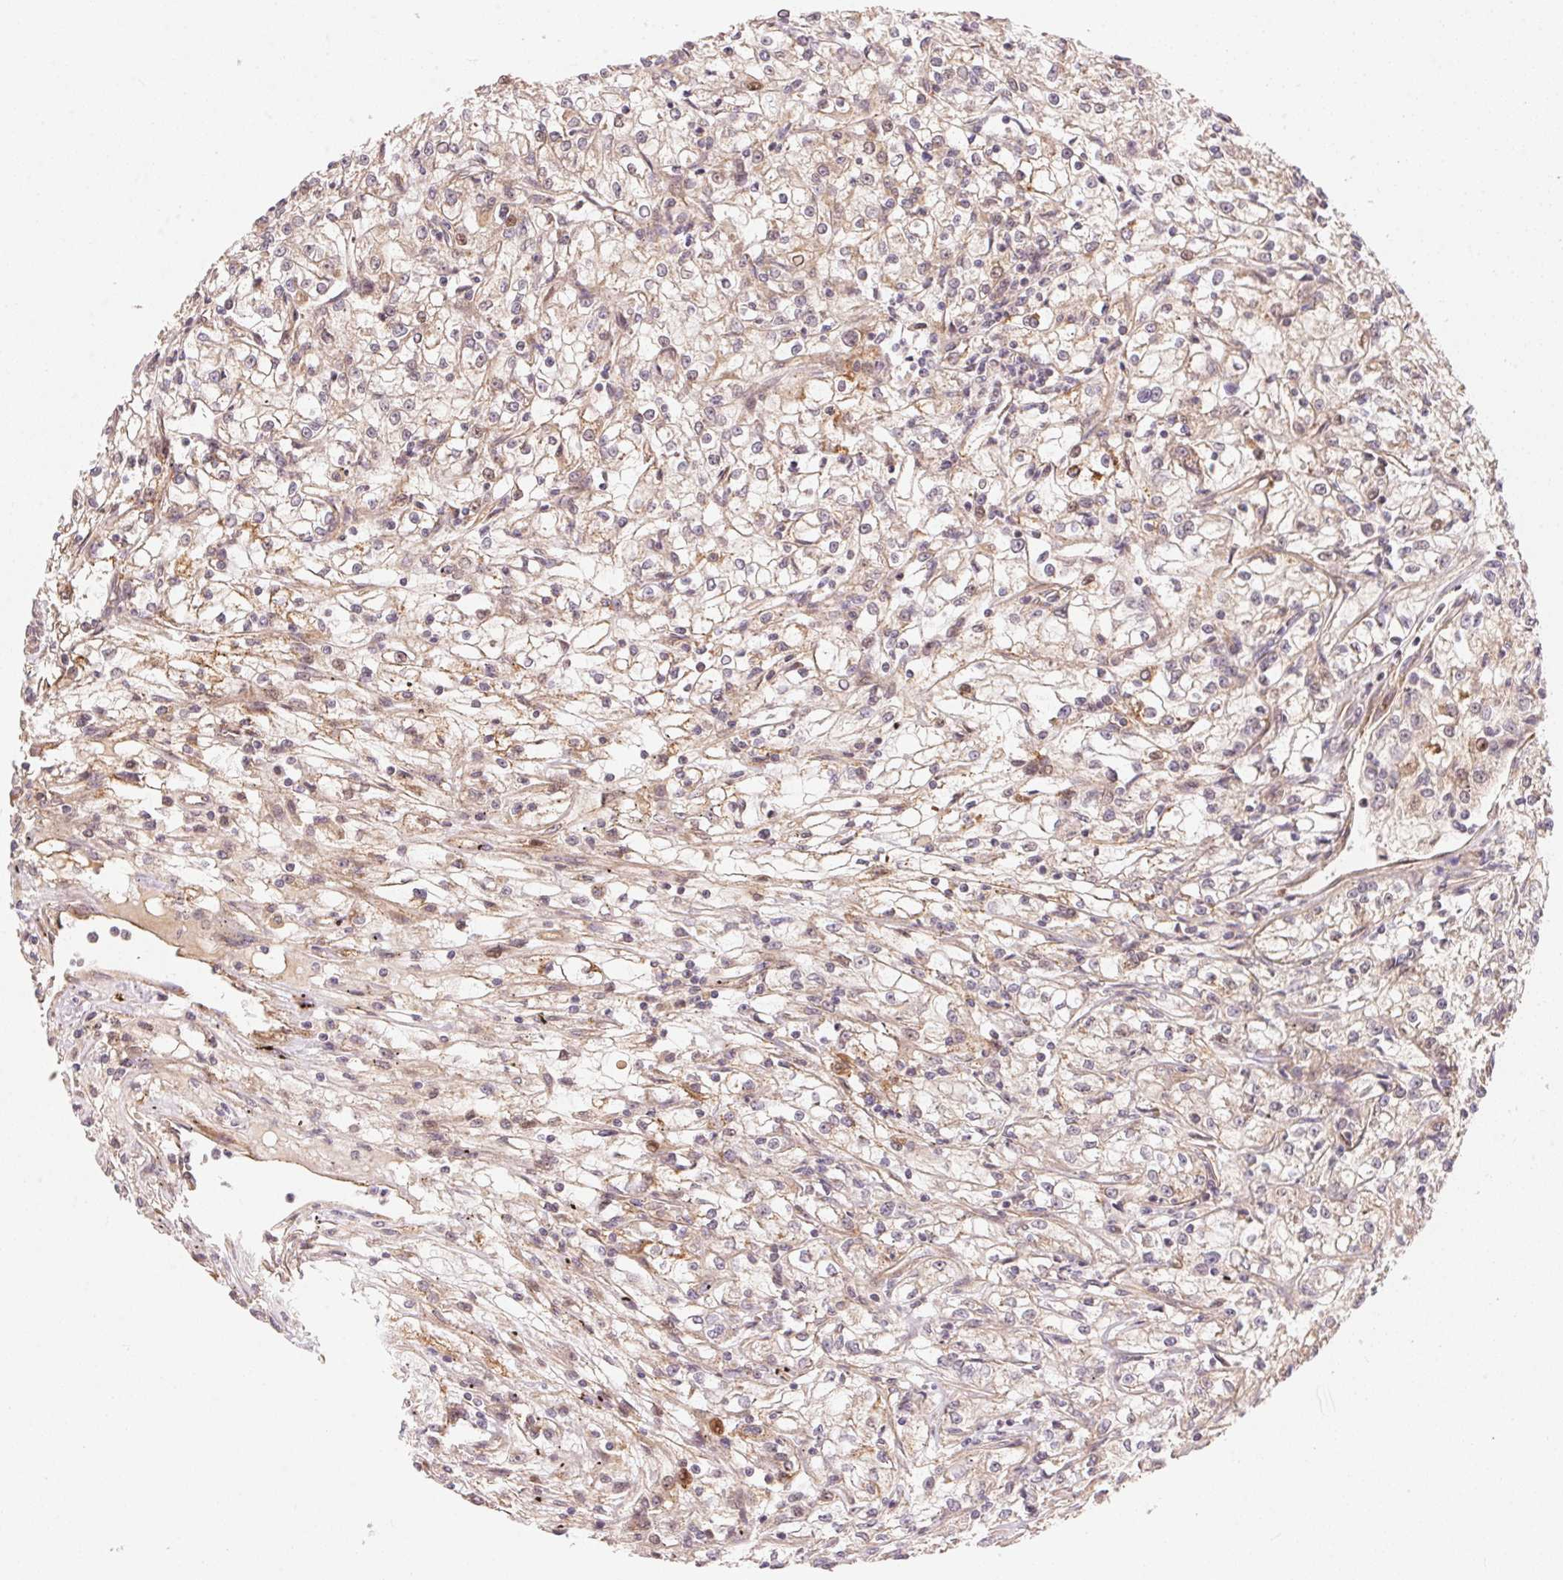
{"staining": {"intensity": "weak", "quantity": "<25%", "location": "cytoplasmic/membranous"}, "tissue": "renal cancer", "cell_type": "Tumor cells", "image_type": "cancer", "snomed": [{"axis": "morphology", "description": "Adenocarcinoma, NOS"}, {"axis": "topography", "description": "Kidney"}], "caption": "Immunohistochemical staining of human renal cancer (adenocarcinoma) demonstrates no significant positivity in tumor cells. (IHC, brightfield microscopy, high magnification).", "gene": "TNIP2", "patient": {"sex": "female", "age": 59}}